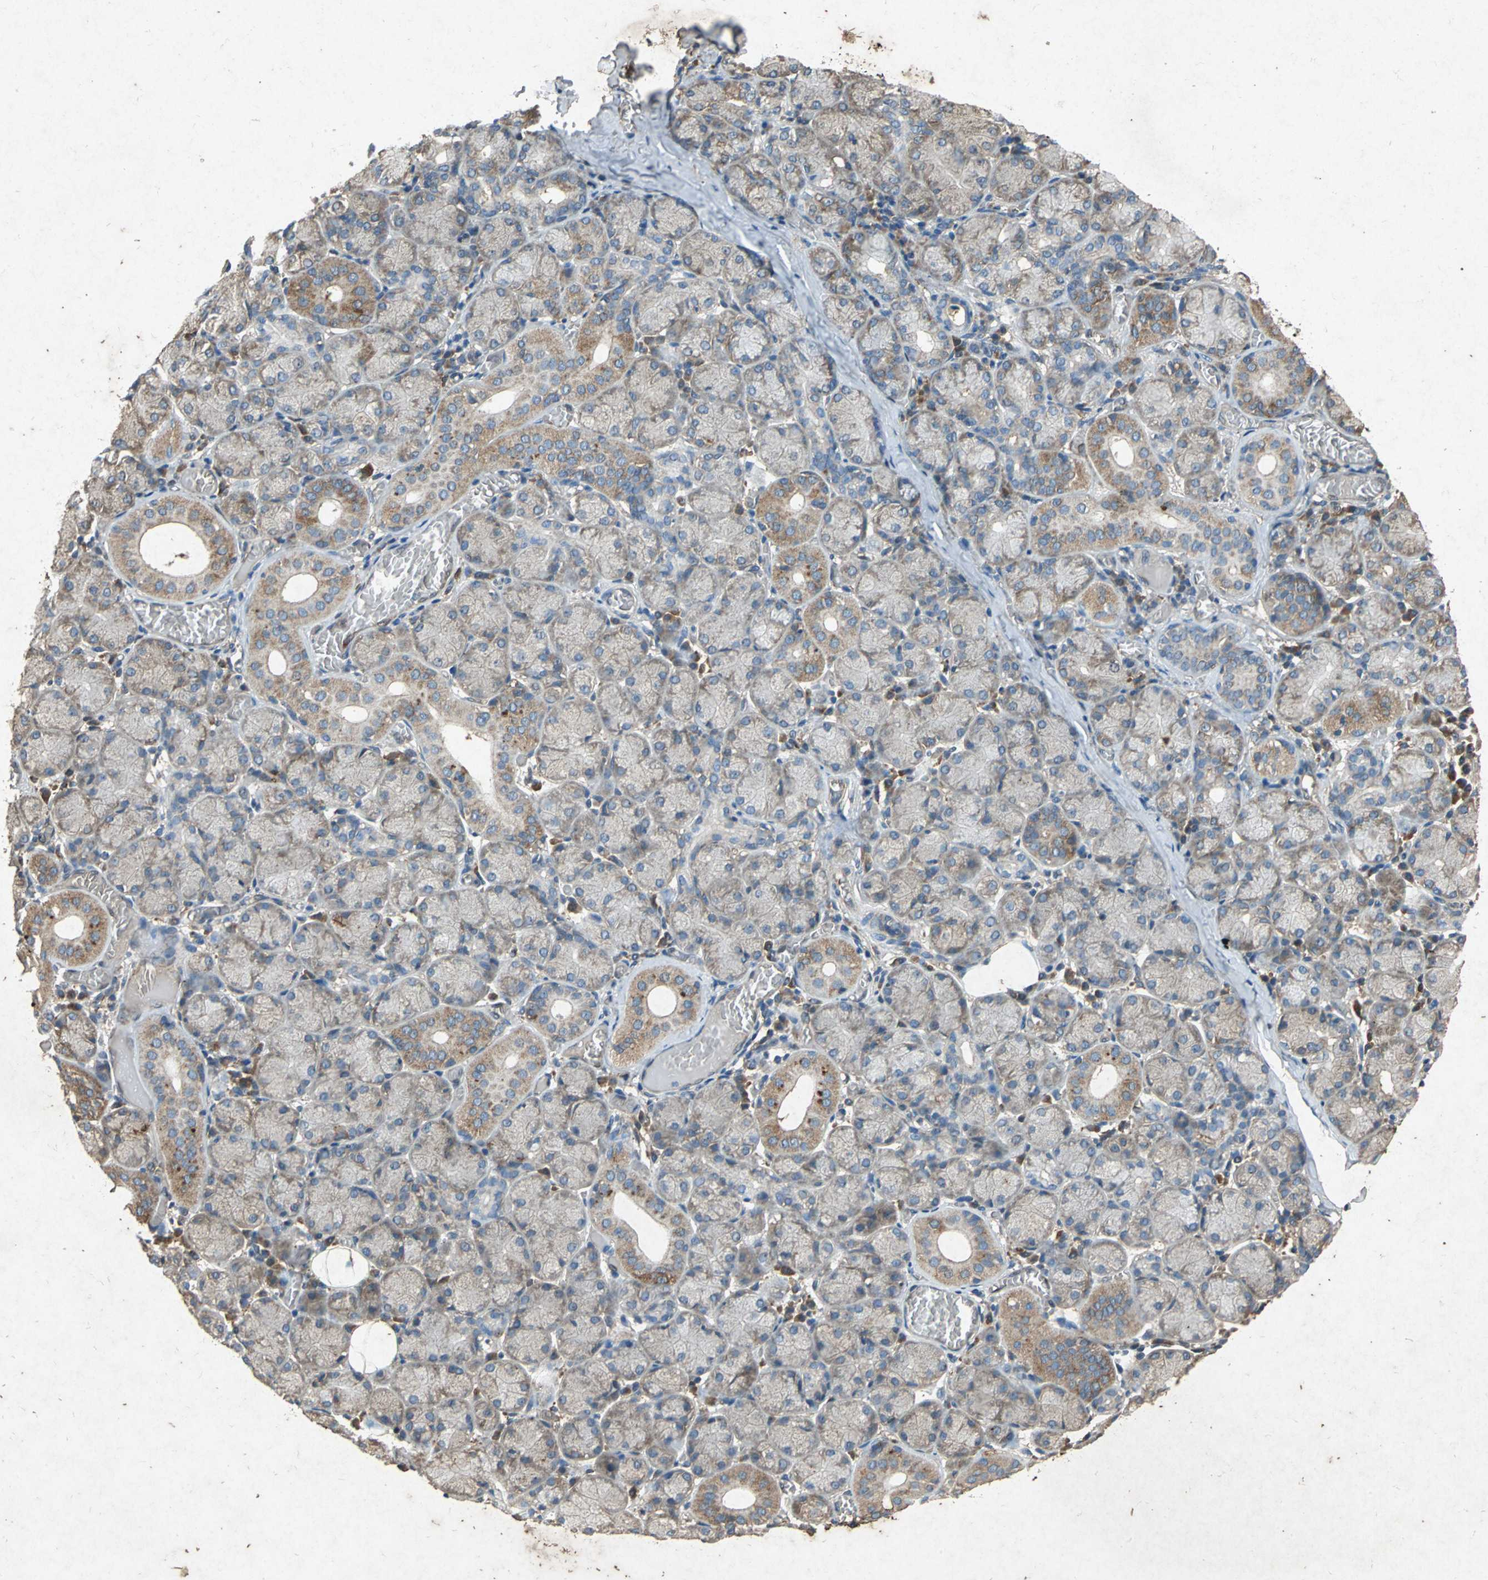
{"staining": {"intensity": "weak", "quantity": "25%-75%", "location": "cytoplasmic/membranous"}, "tissue": "salivary gland", "cell_type": "Glandular cells", "image_type": "normal", "snomed": [{"axis": "morphology", "description": "Normal tissue, NOS"}, {"axis": "topography", "description": "Salivary gland"}], "caption": "About 25%-75% of glandular cells in unremarkable human salivary gland demonstrate weak cytoplasmic/membranous protein staining as visualized by brown immunohistochemical staining.", "gene": "HSP90AB1", "patient": {"sex": "female", "age": 24}}